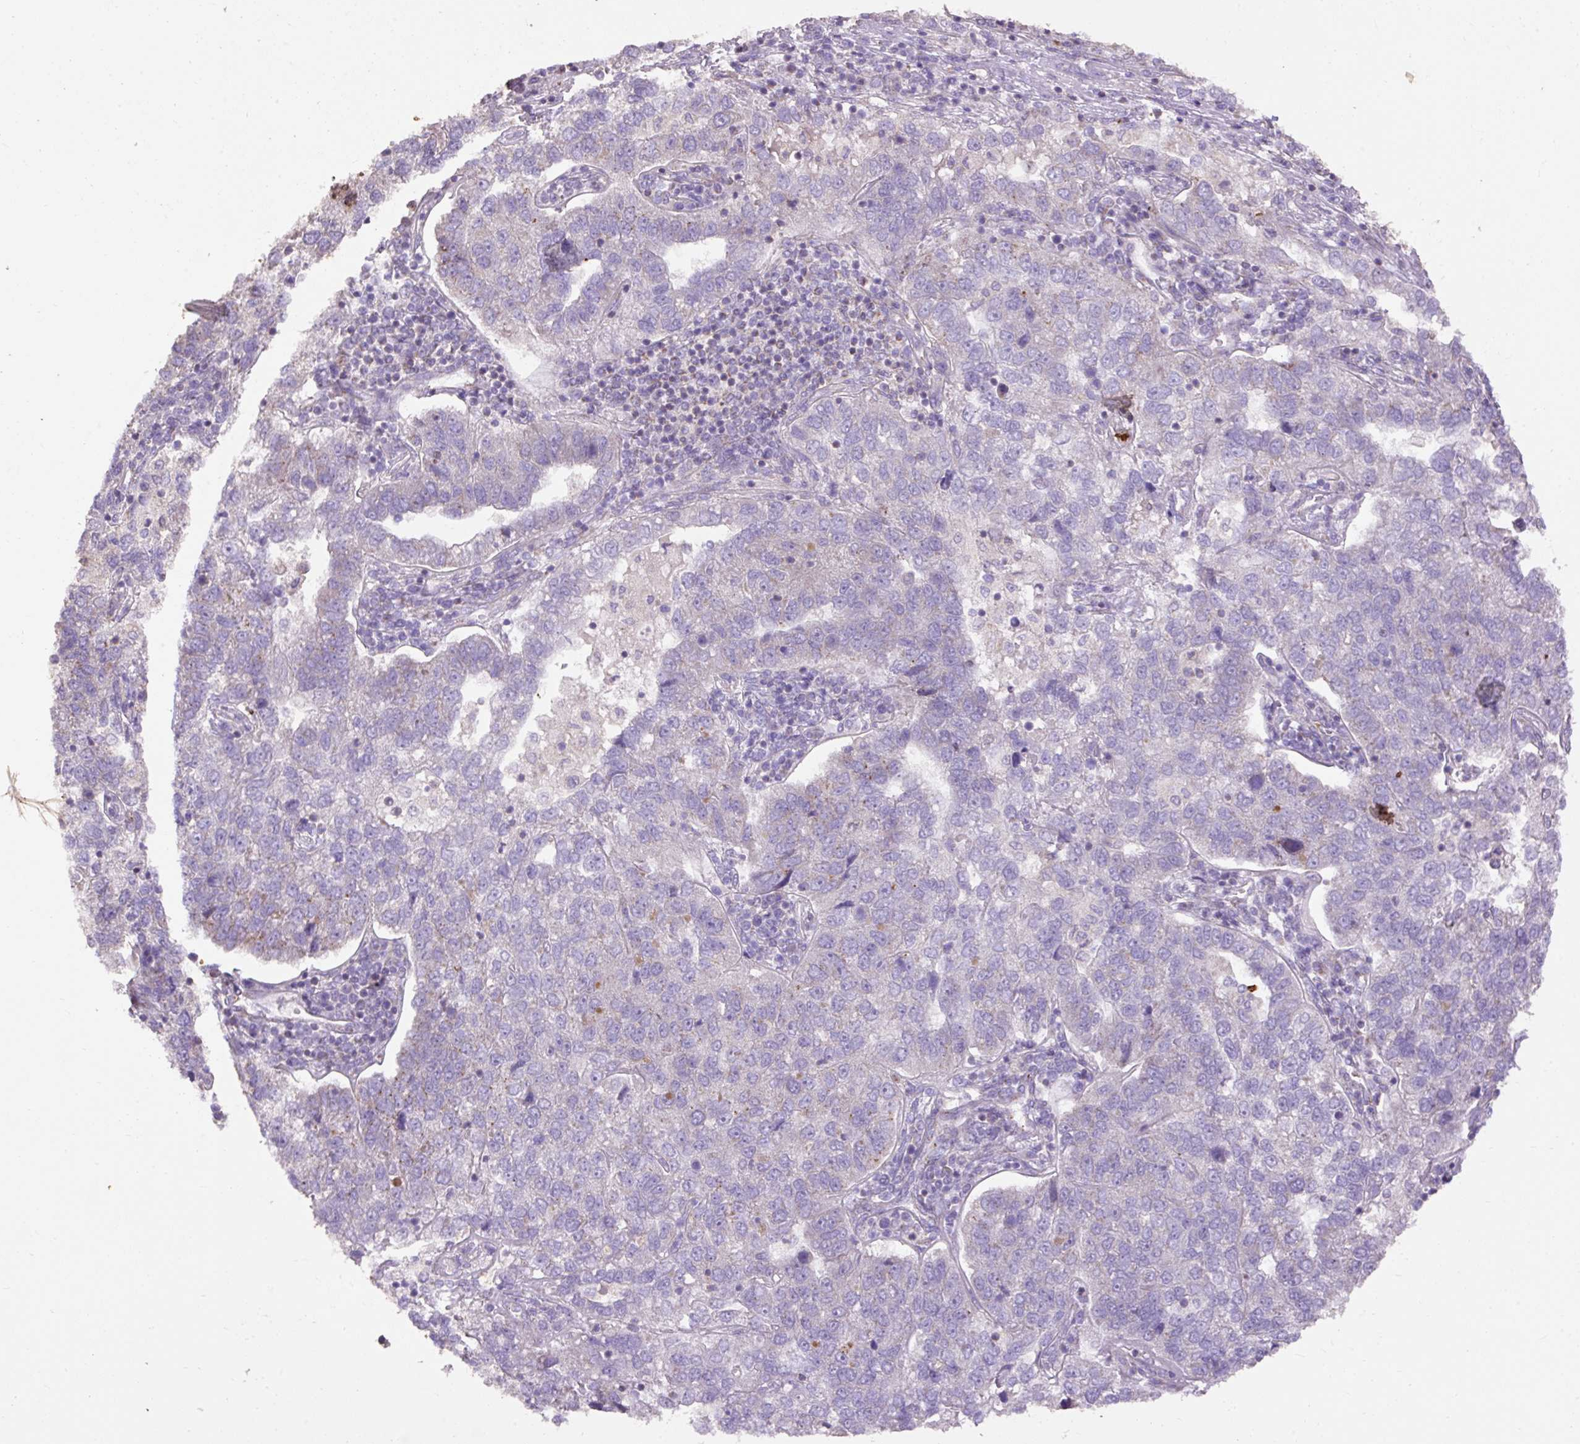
{"staining": {"intensity": "weak", "quantity": "<25%", "location": "cytoplasmic/membranous"}, "tissue": "pancreatic cancer", "cell_type": "Tumor cells", "image_type": "cancer", "snomed": [{"axis": "morphology", "description": "Adenocarcinoma, NOS"}, {"axis": "topography", "description": "Pancreas"}], "caption": "Pancreatic cancer was stained to show a protein in brown. There is no significant positivity in tumor cells.", "gene": "ABR", "patient": {"sex": "female", "age": 61}}